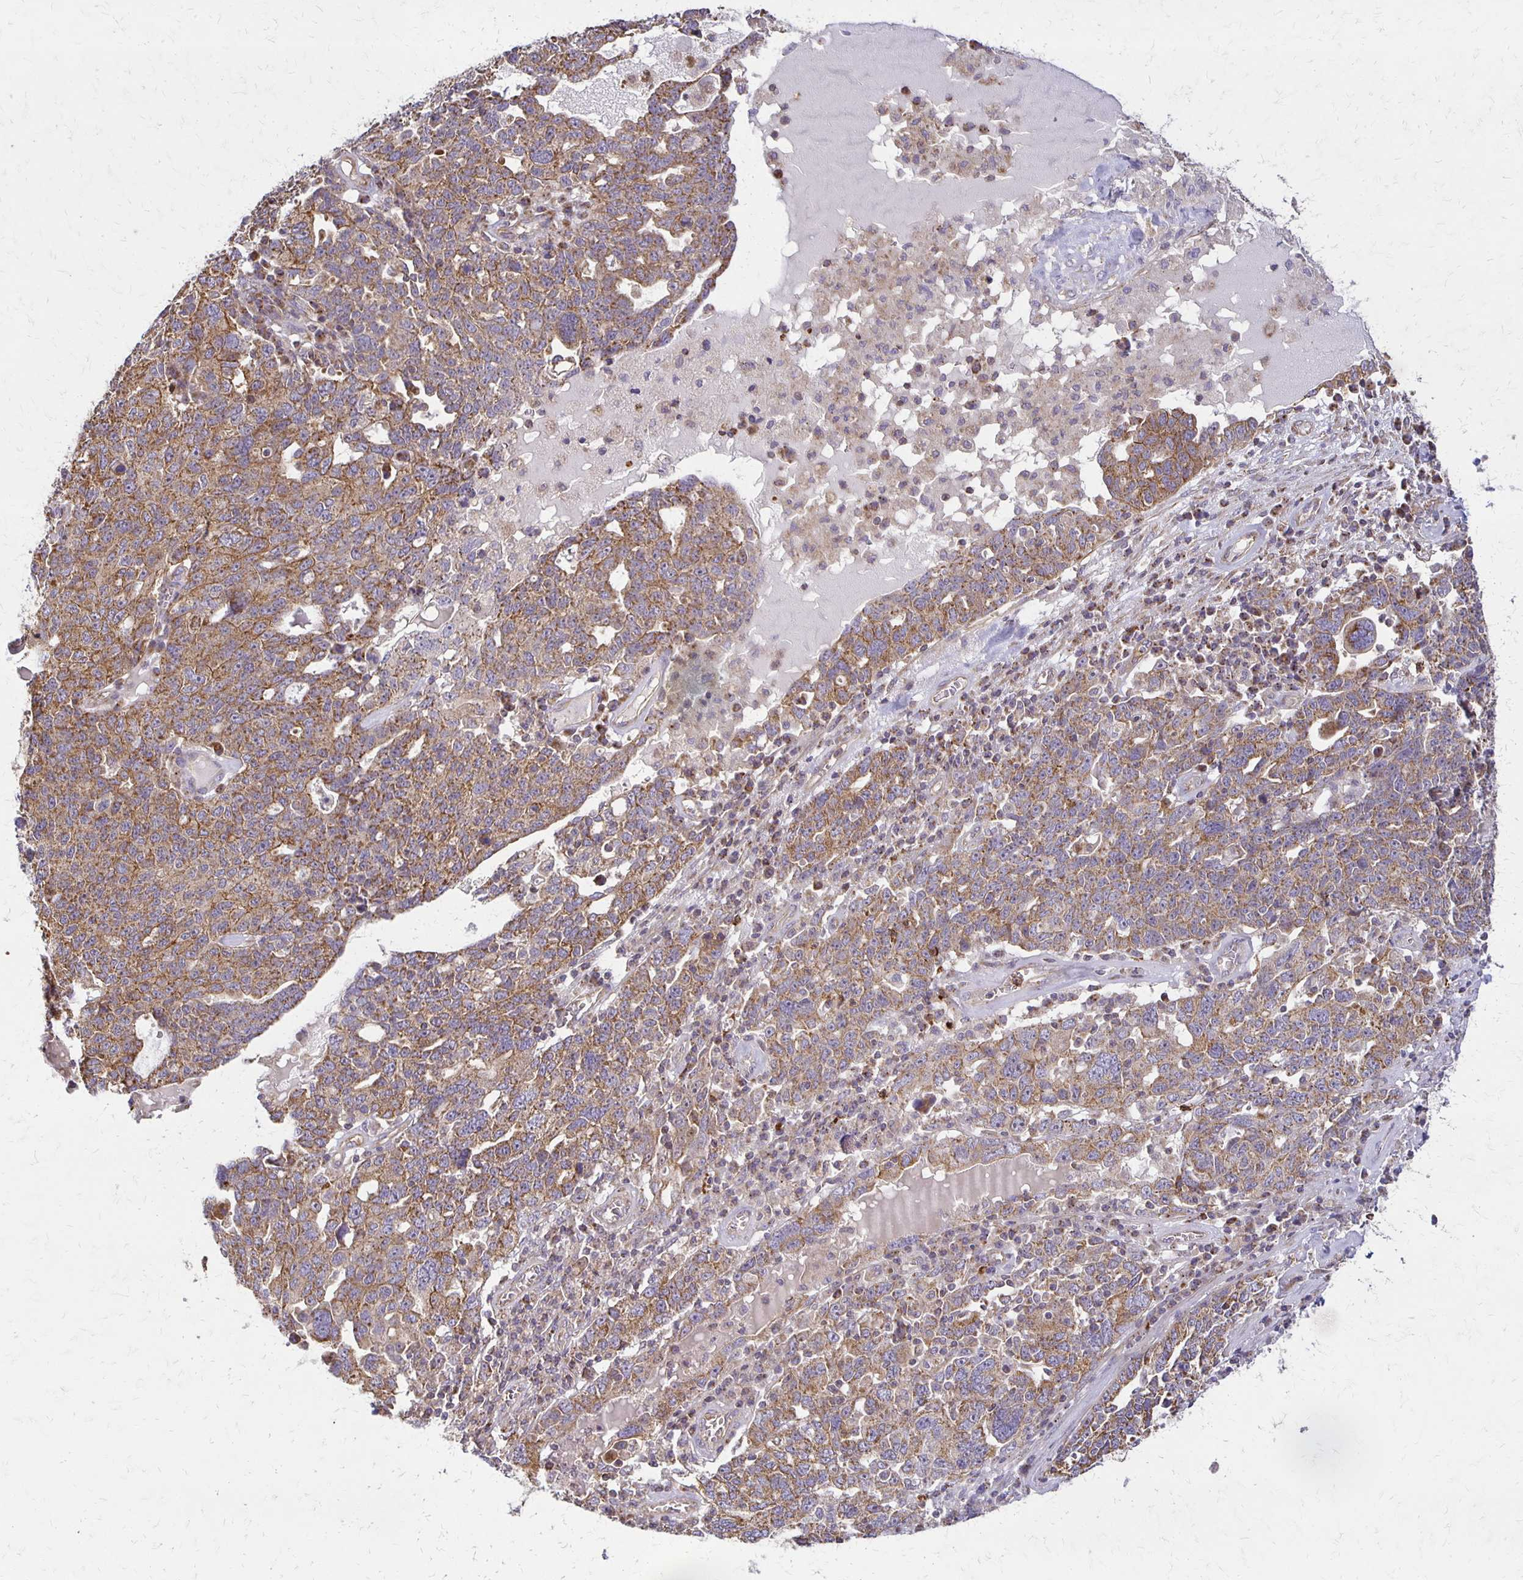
{"staining": {"intensity": "moderate", "quantity": ">75%", "location": "cytoplasmic/membranous"}, "tissue": "ovarian cancer", "cell_type": "Tumor cells", "image_type": "cancer", "snomed": [{"axis": "morphology", "description": "Carcinoma, endometroid"}, {"axis": "topography", "description": "Ovary"}], "caption": "Ovarian endometroid carcinoma stained for a protein (brown) exhibits moderate cytoplasmic/membranous positive staining in approximately >75% of tumor cells.", "gene": "EIF4EBP2", "patient": {"sex": "female", "age": 62}}